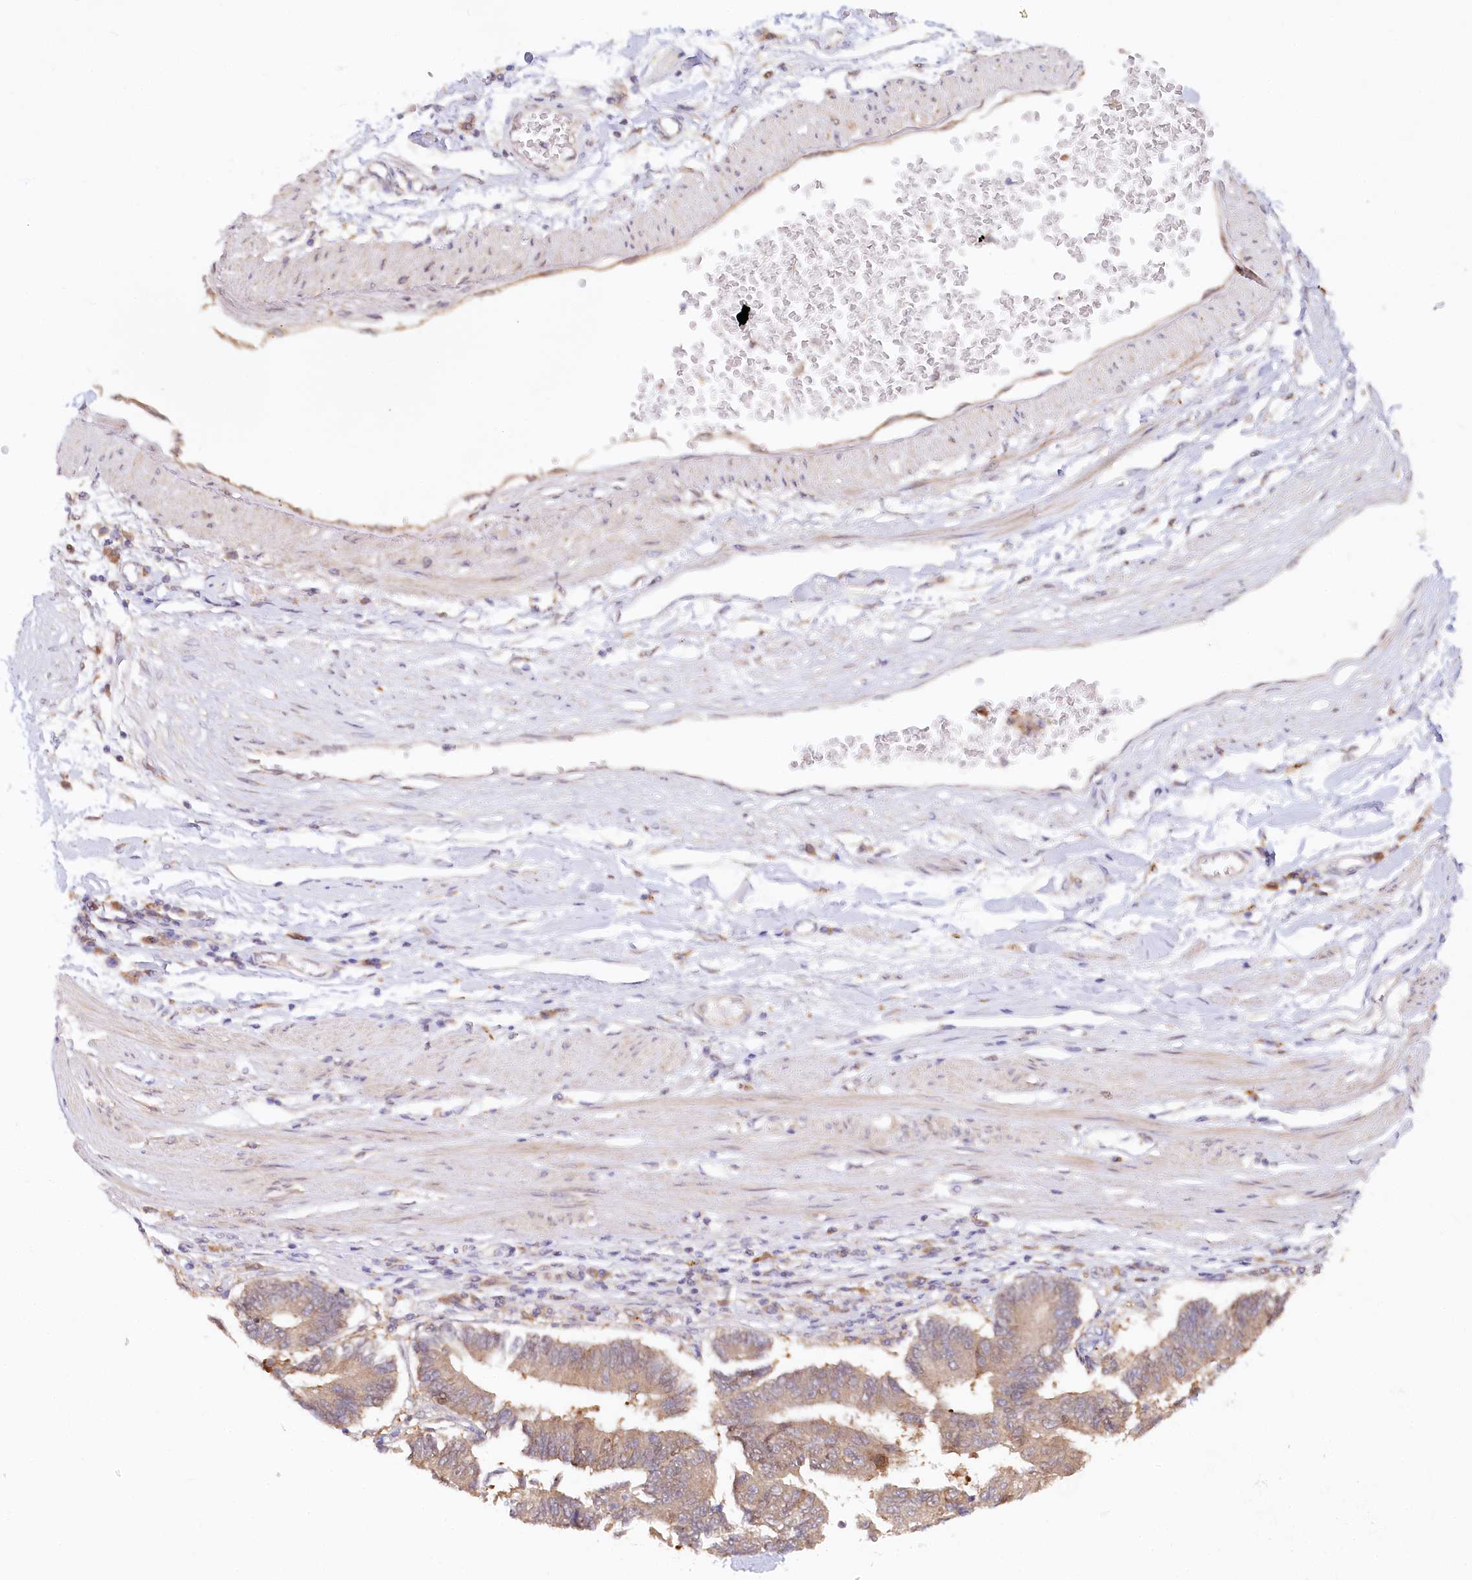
{"staining": {"intensity": "weak", "quantity": ">75%", "location": "cytoplasmic/membranous"}, "tissue": "stomach cancer", "cell_type": "Tumor cells", "image_type": "cancer", "snomed": [{"axis": "morphology", "description": "Adenocarcinoma, NOS"}, {"axis": "topography", "description": "Stomach"}], "caption": "A brown stain highlights weak cytoplasmic/membranous positivity of a protein in human stomach cancer tumor cells.", "gene": "PAIP2", "patient": {"sex": "male", "age": 59}}